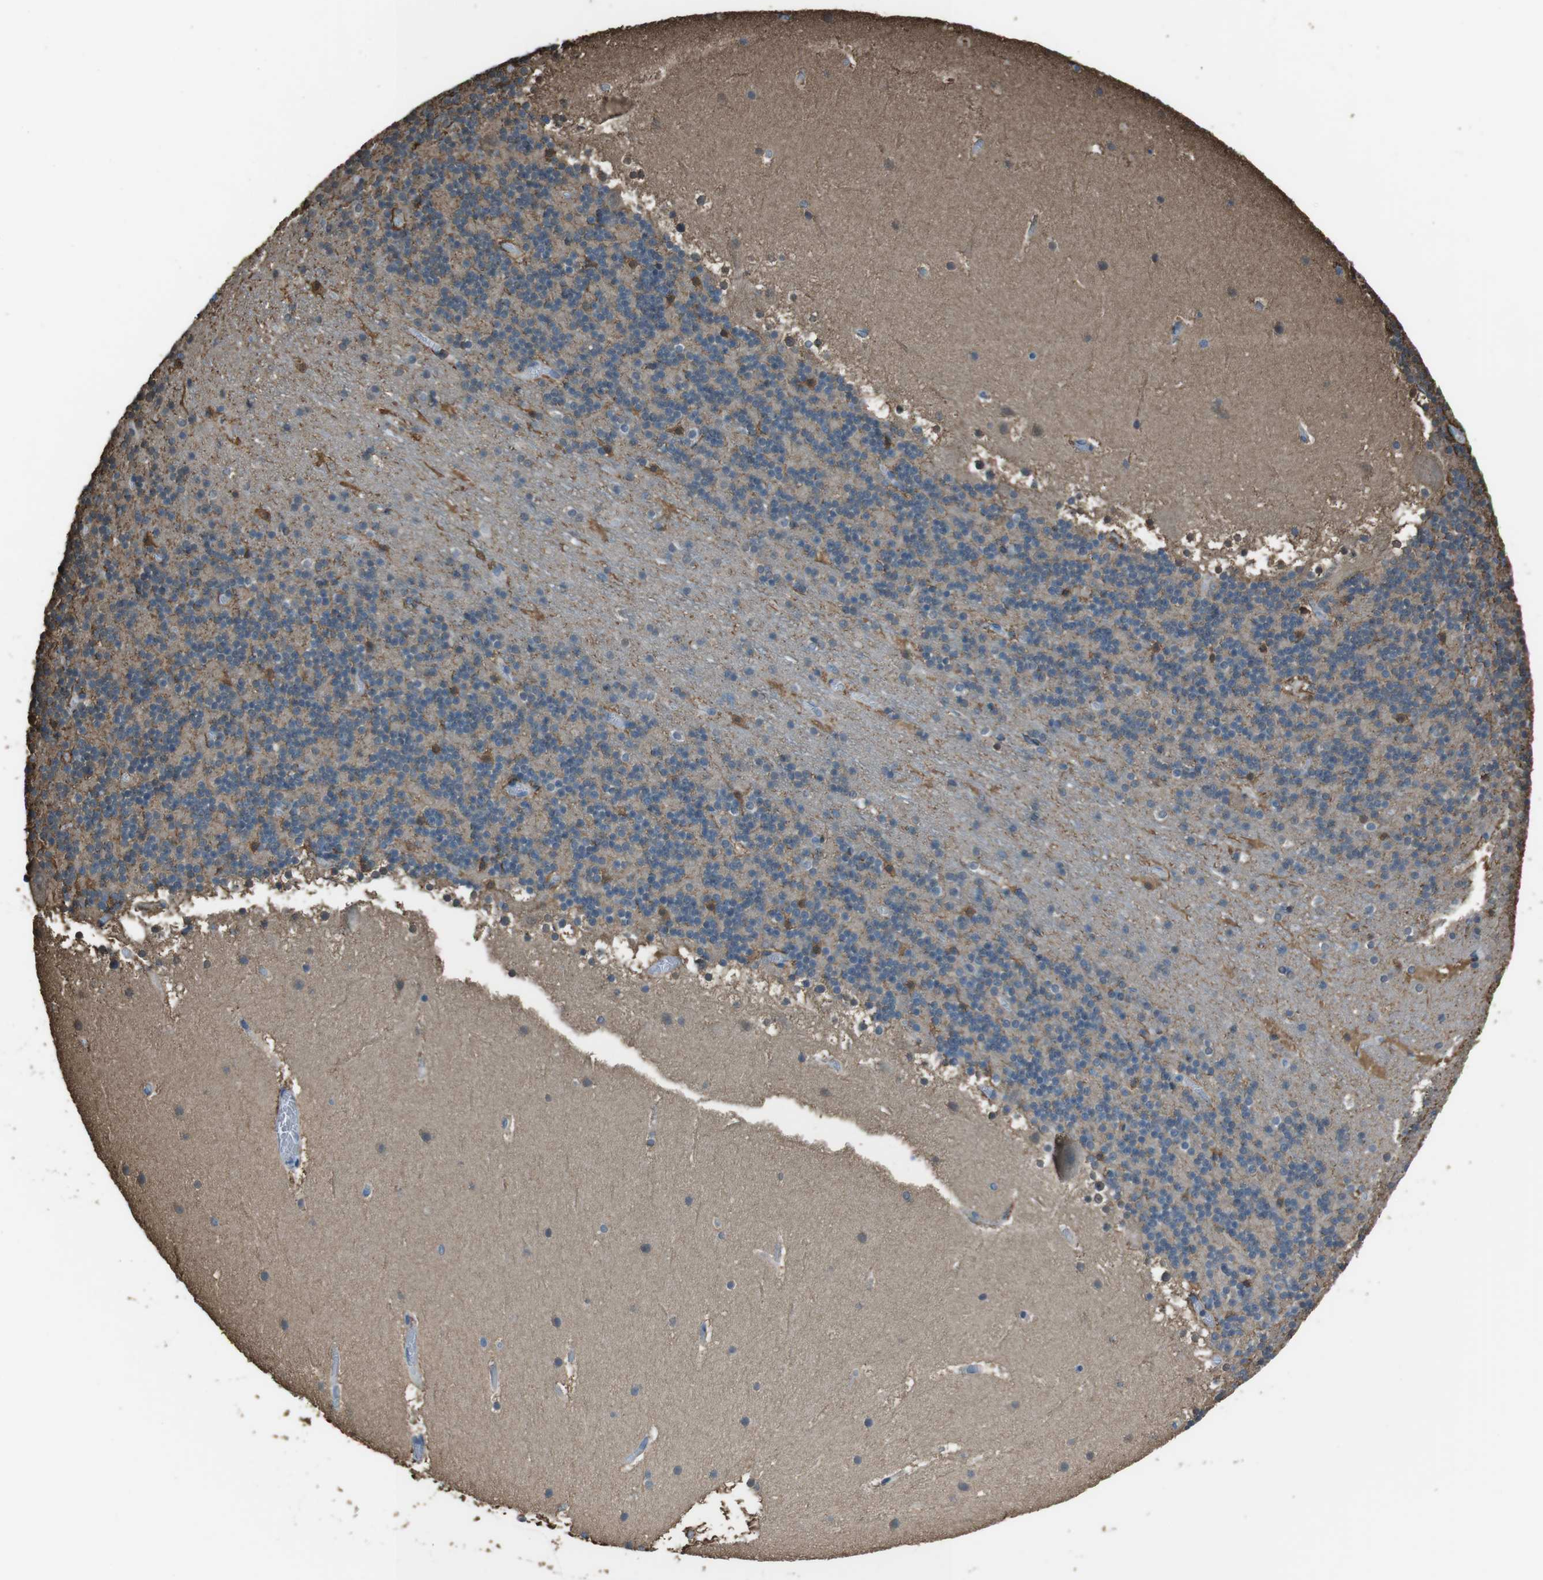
{"staining": {"intensity": "moderate", "quantity": "<25%", "location": "cytoplasmic/membranous"}, "tissue": "cerebellum", "cell_type": "Cells in granular layer", "image_type": "normal", "snomed": [{"axis": "morphology", "description": "Normal tissue, NOS"}, {"axis": "topography", "description": "Cerebellum"}], "caption": "An image of human cerebellum stained for a protein displays moderate cytoplasmic/membranous brown staining in cells in granular layer. Using DAB (3,3'-diaminobenzidine) (brown) and hematoxylin (blue) stains, captured at high magnification using brightfield microscopy.", "gene": "TWSG1", "patient": {"sex": "male", "age": 45}}